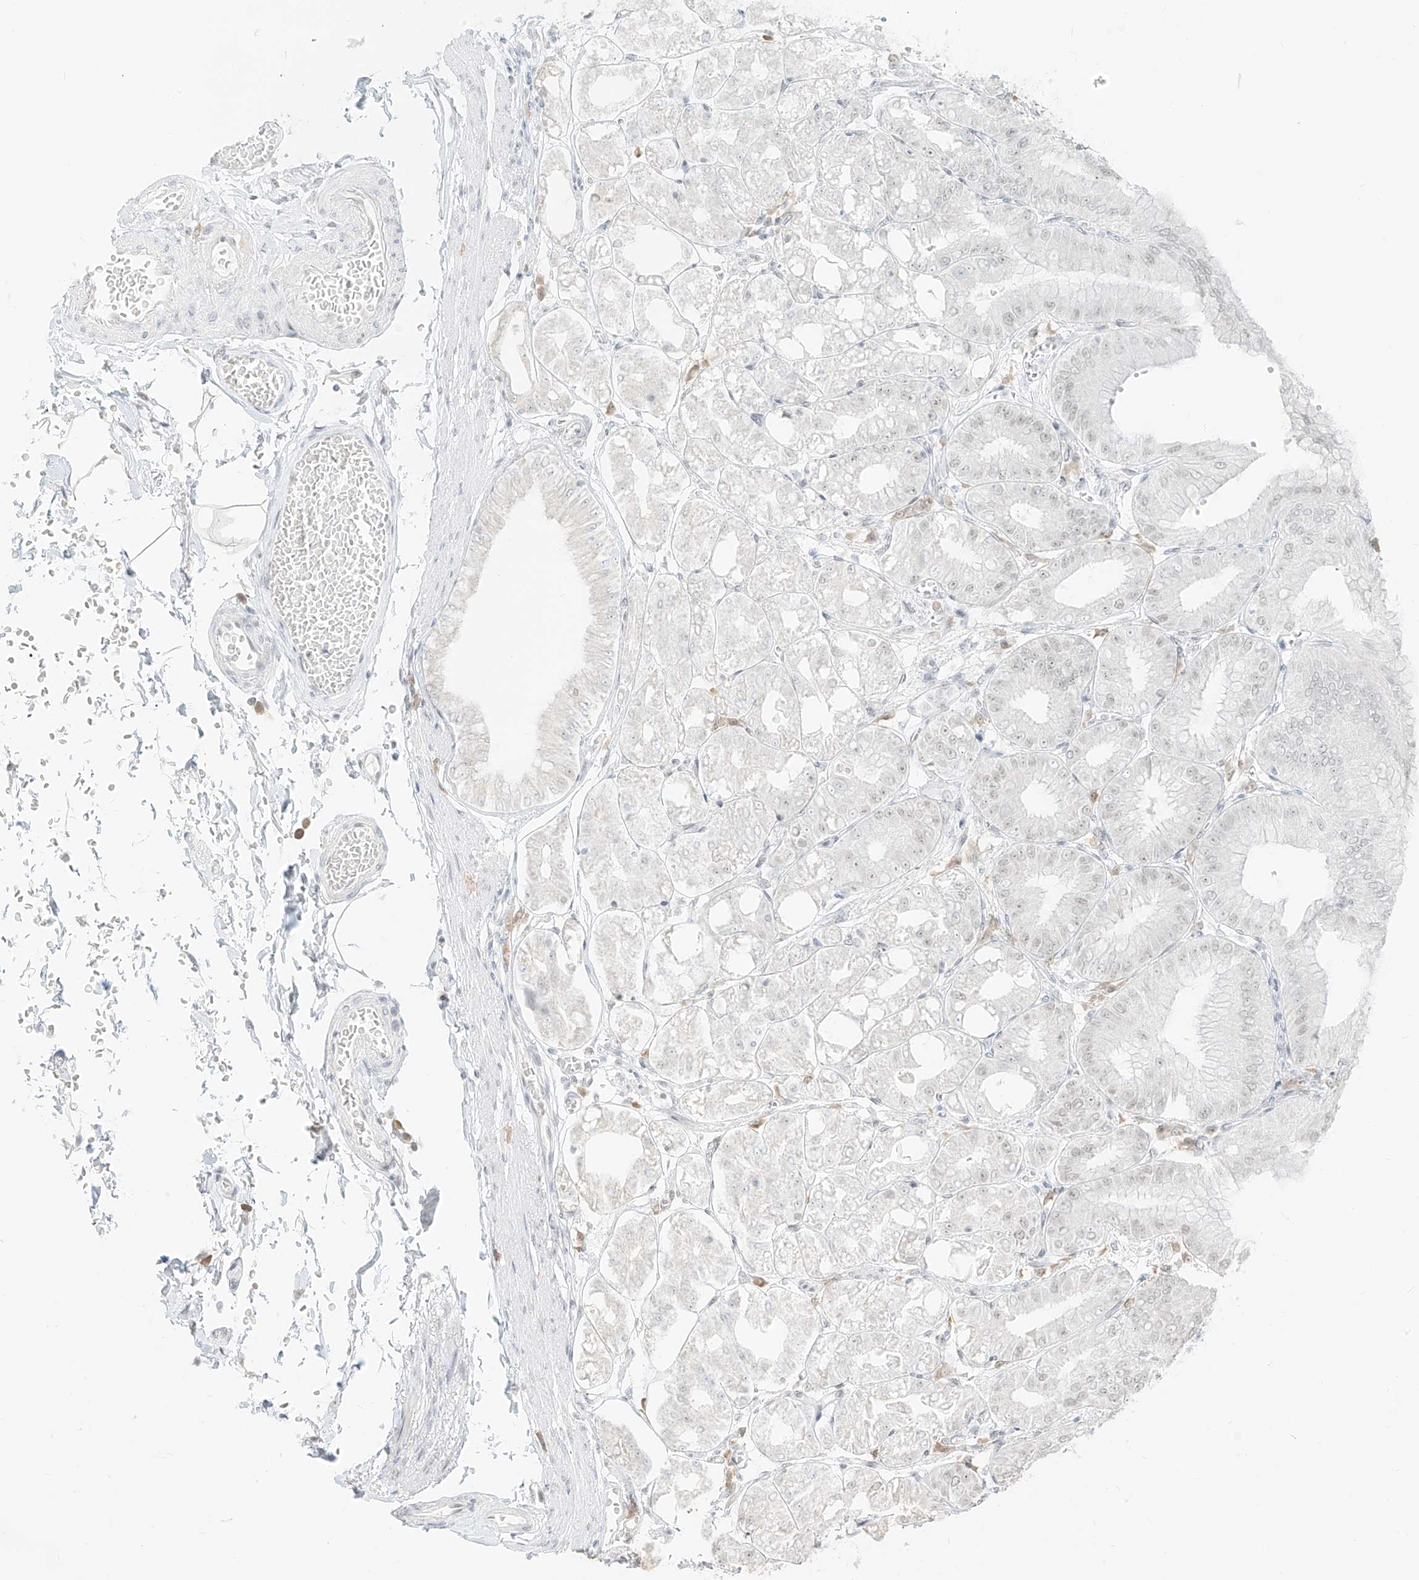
{"staining": {"intensity": "weak", "quantity": "<25%", "location": "nuclear"}, "tissue": "stomach", "cell_type": "Glandular cells", "image_type": "normal", "snomed": [{"axis": "morphology", "description": "Normal tissue, NOS"}, {"axis": "topography", "description": "Stomach, lower"}], "caption": "This is an IHC histopathology image of benign stomach. There is no positivity in glandular cells.", "gene": "SUPT5H", "patient": {"sex": "male", "age": 71}}